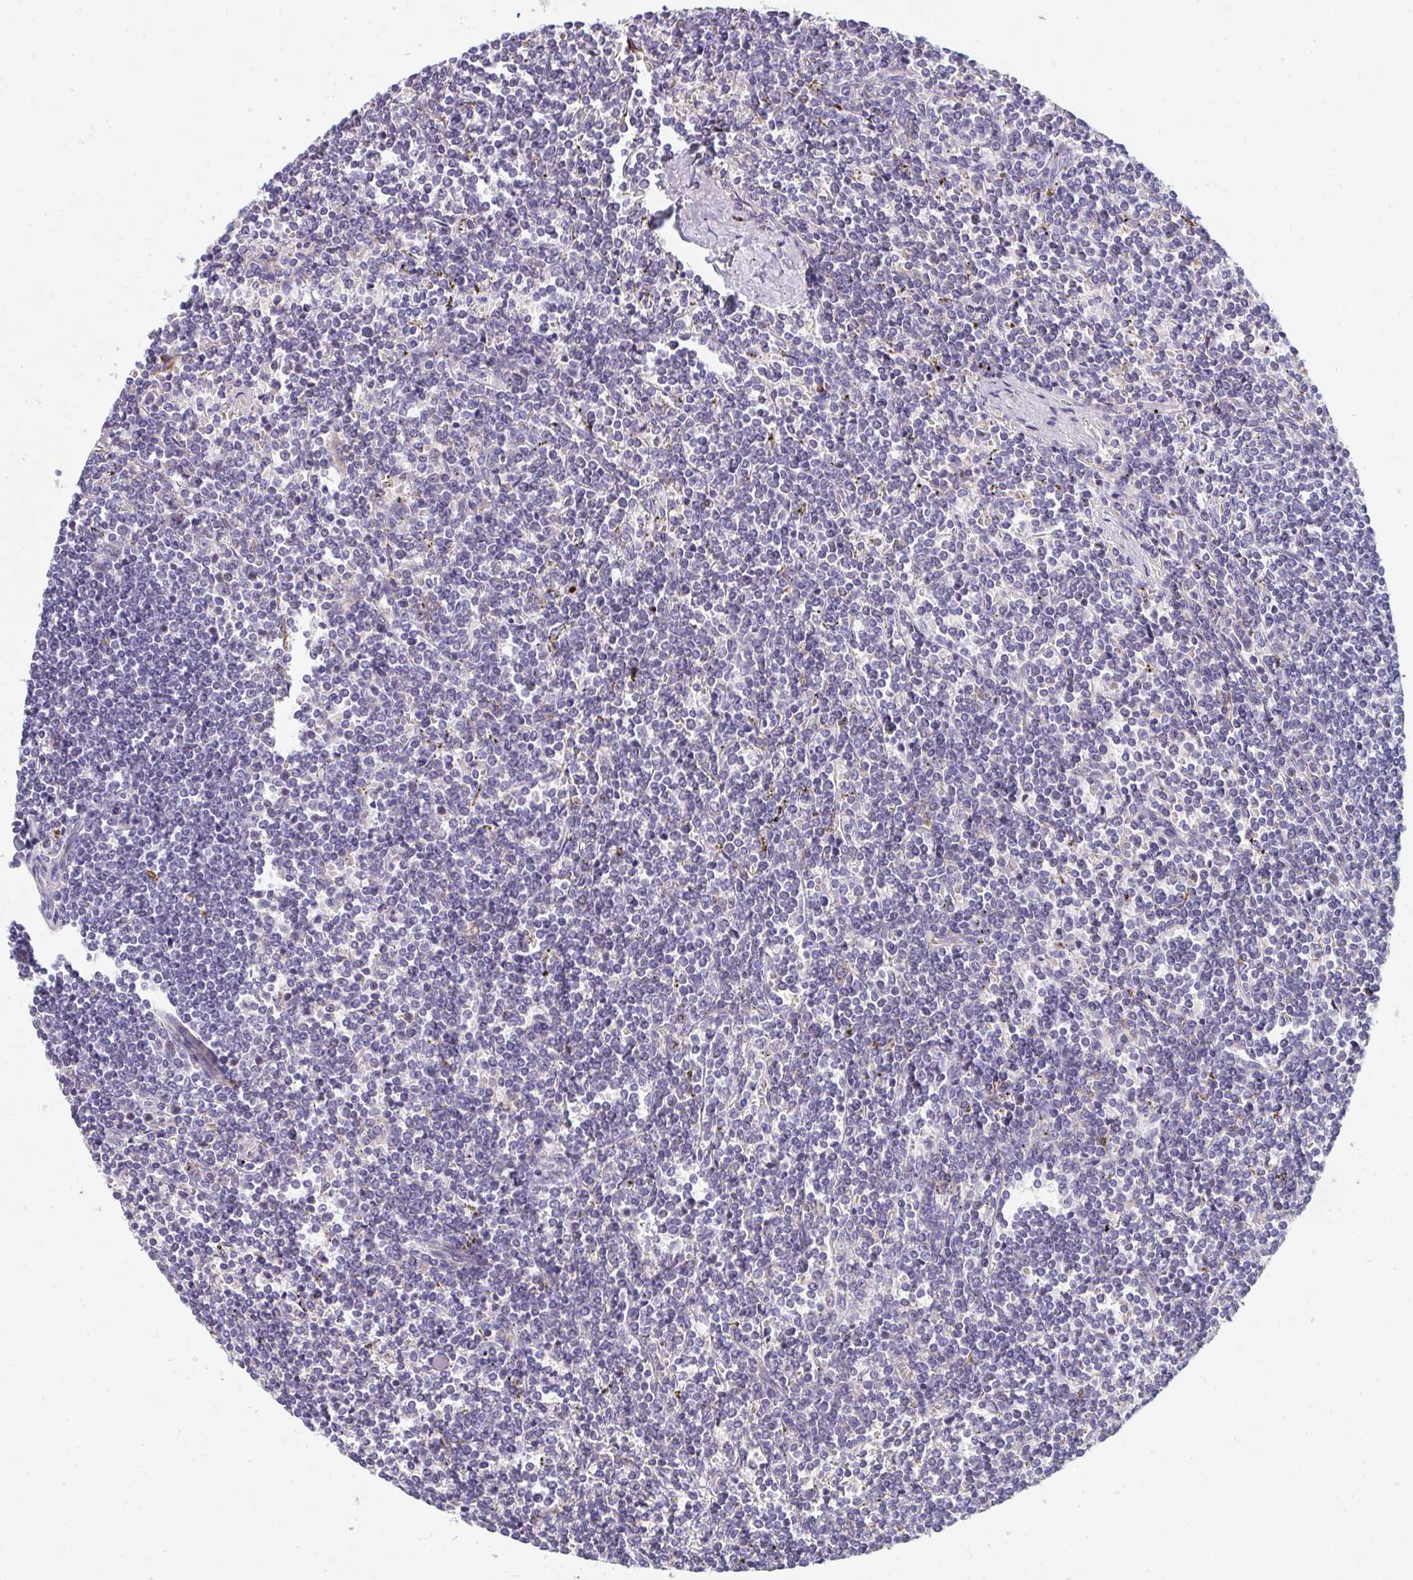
{"staining": {"intensity": "negative", "quantity": "none", "location": "none"}, "tissue": "lymphoma", "cell_type": "Tumor cells", "image_type": "cancer", "snomed": [{"axis": "morphology", "description": "Malignant lymphoma, non-Hodgkin's type, Low grade"}, {"axis": "topography", "description": "Spleen"}], "caption": "Tumor cells are negative for brown protein staining in lymphoma. (Immunohistochemistry (ihc), brightfield microscopy, high magnification).", "gene": "EIF1AD", "patient": {"sex": "male", "age": 78}}